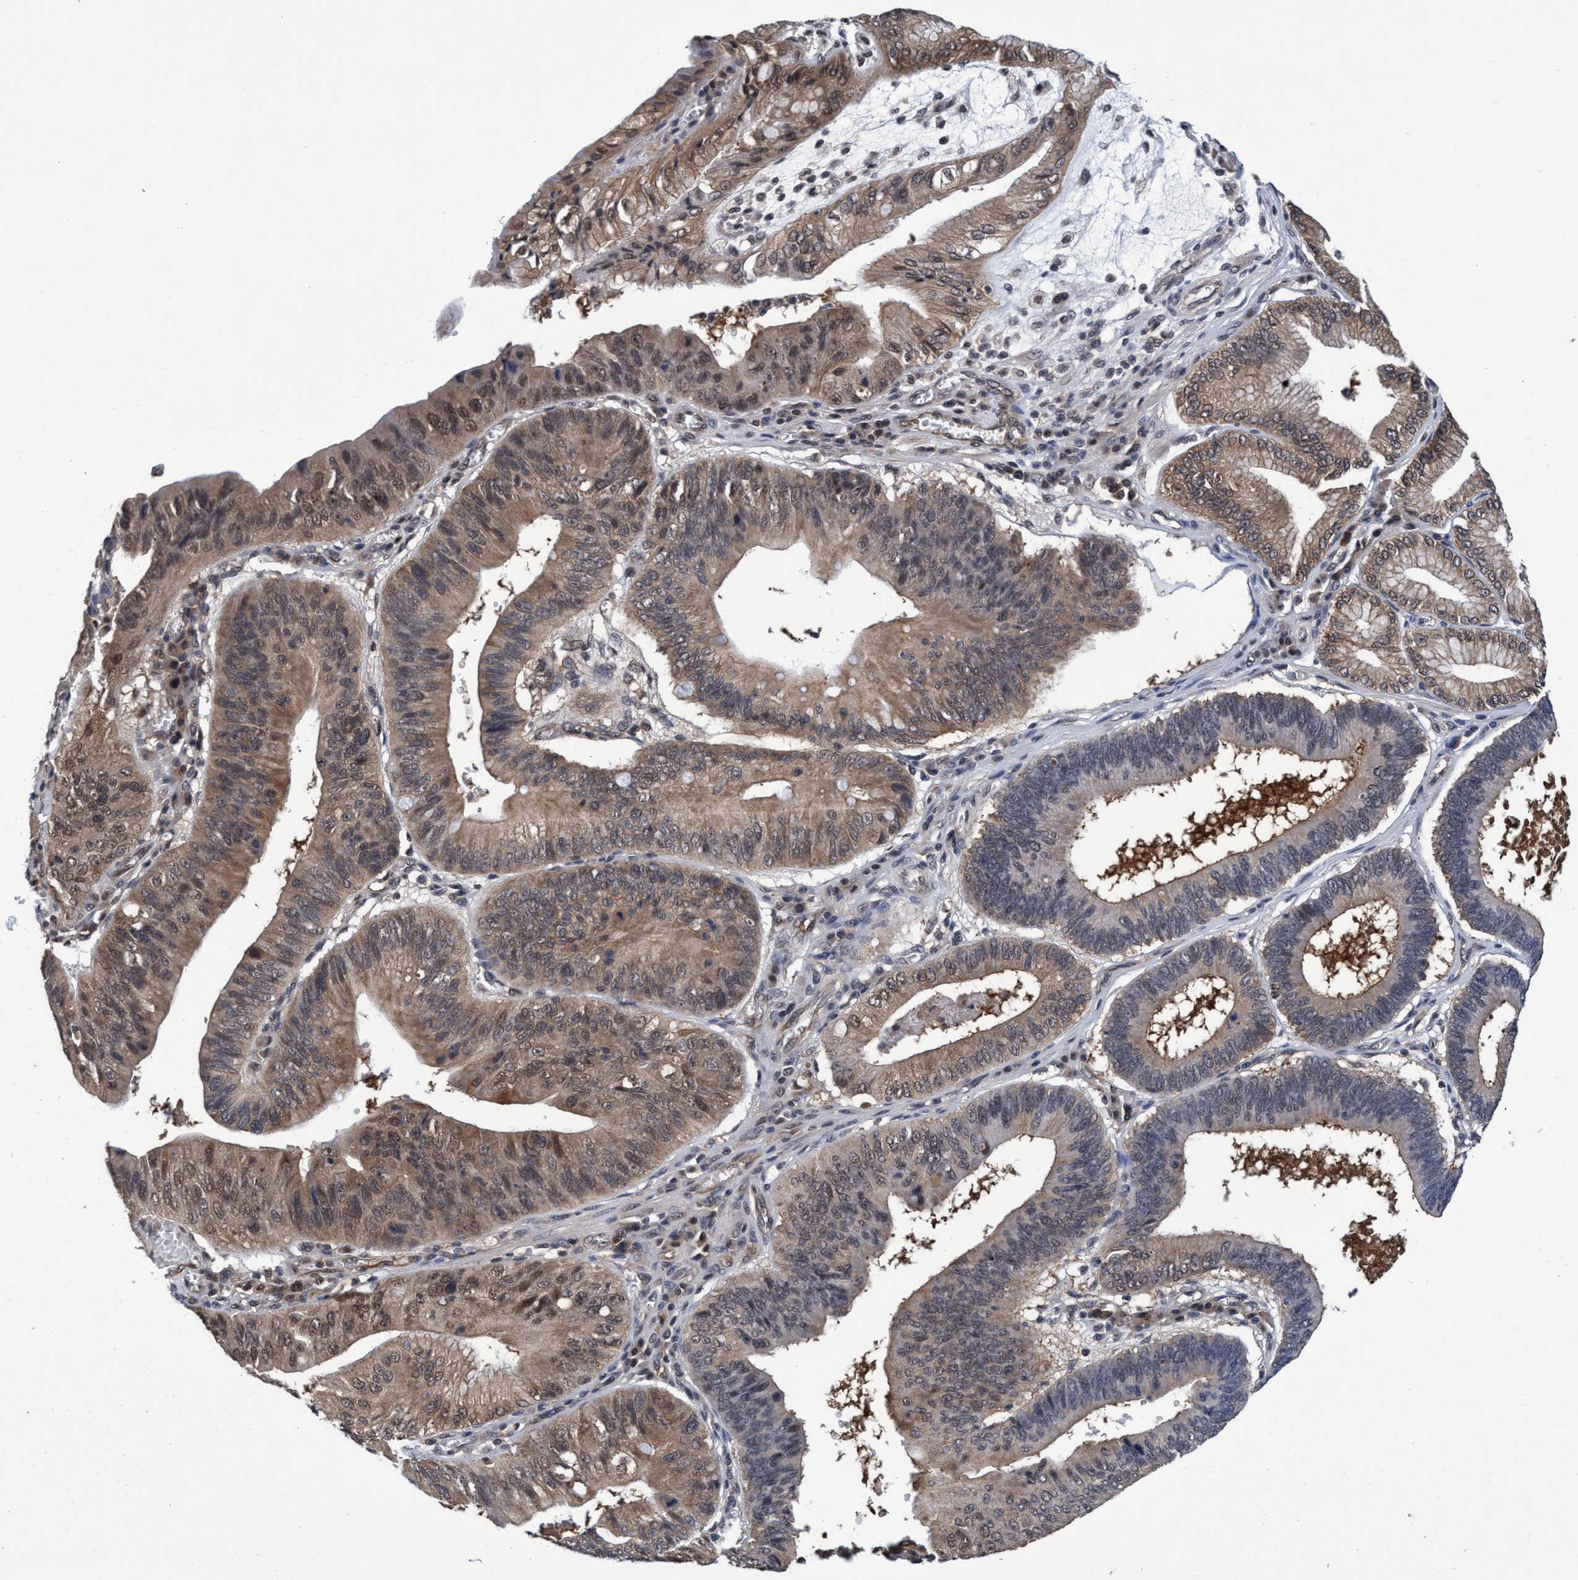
{"staining": {"intensity": "moderate", "quantity": ">75%", "location": "cytoplasmic/membranous"}, "tissue": "stomach cancer", "cell_type": "Tumor cells", "image_type": "cancer", "snomed": [{"axis": "morphology", "description": "Adenocarcinoma, NOS"}, {"axis": "topography", "description": "Stomach"}], "caption": "High-magnification brightfield microscopy of stomach cancer (adenocarcinoma) stained with DAB (3,3'-diaminobenzidine) (brown) and counterstained with hematoxylin (blue). tumor cells exhibit moderate cytoplasmic/membranous positivity is appreciated in approximately>75% of cells. Nuclei are stained in blue.", "gene": "PSMD12", "patient": {"sex": "male", "age": 59}}